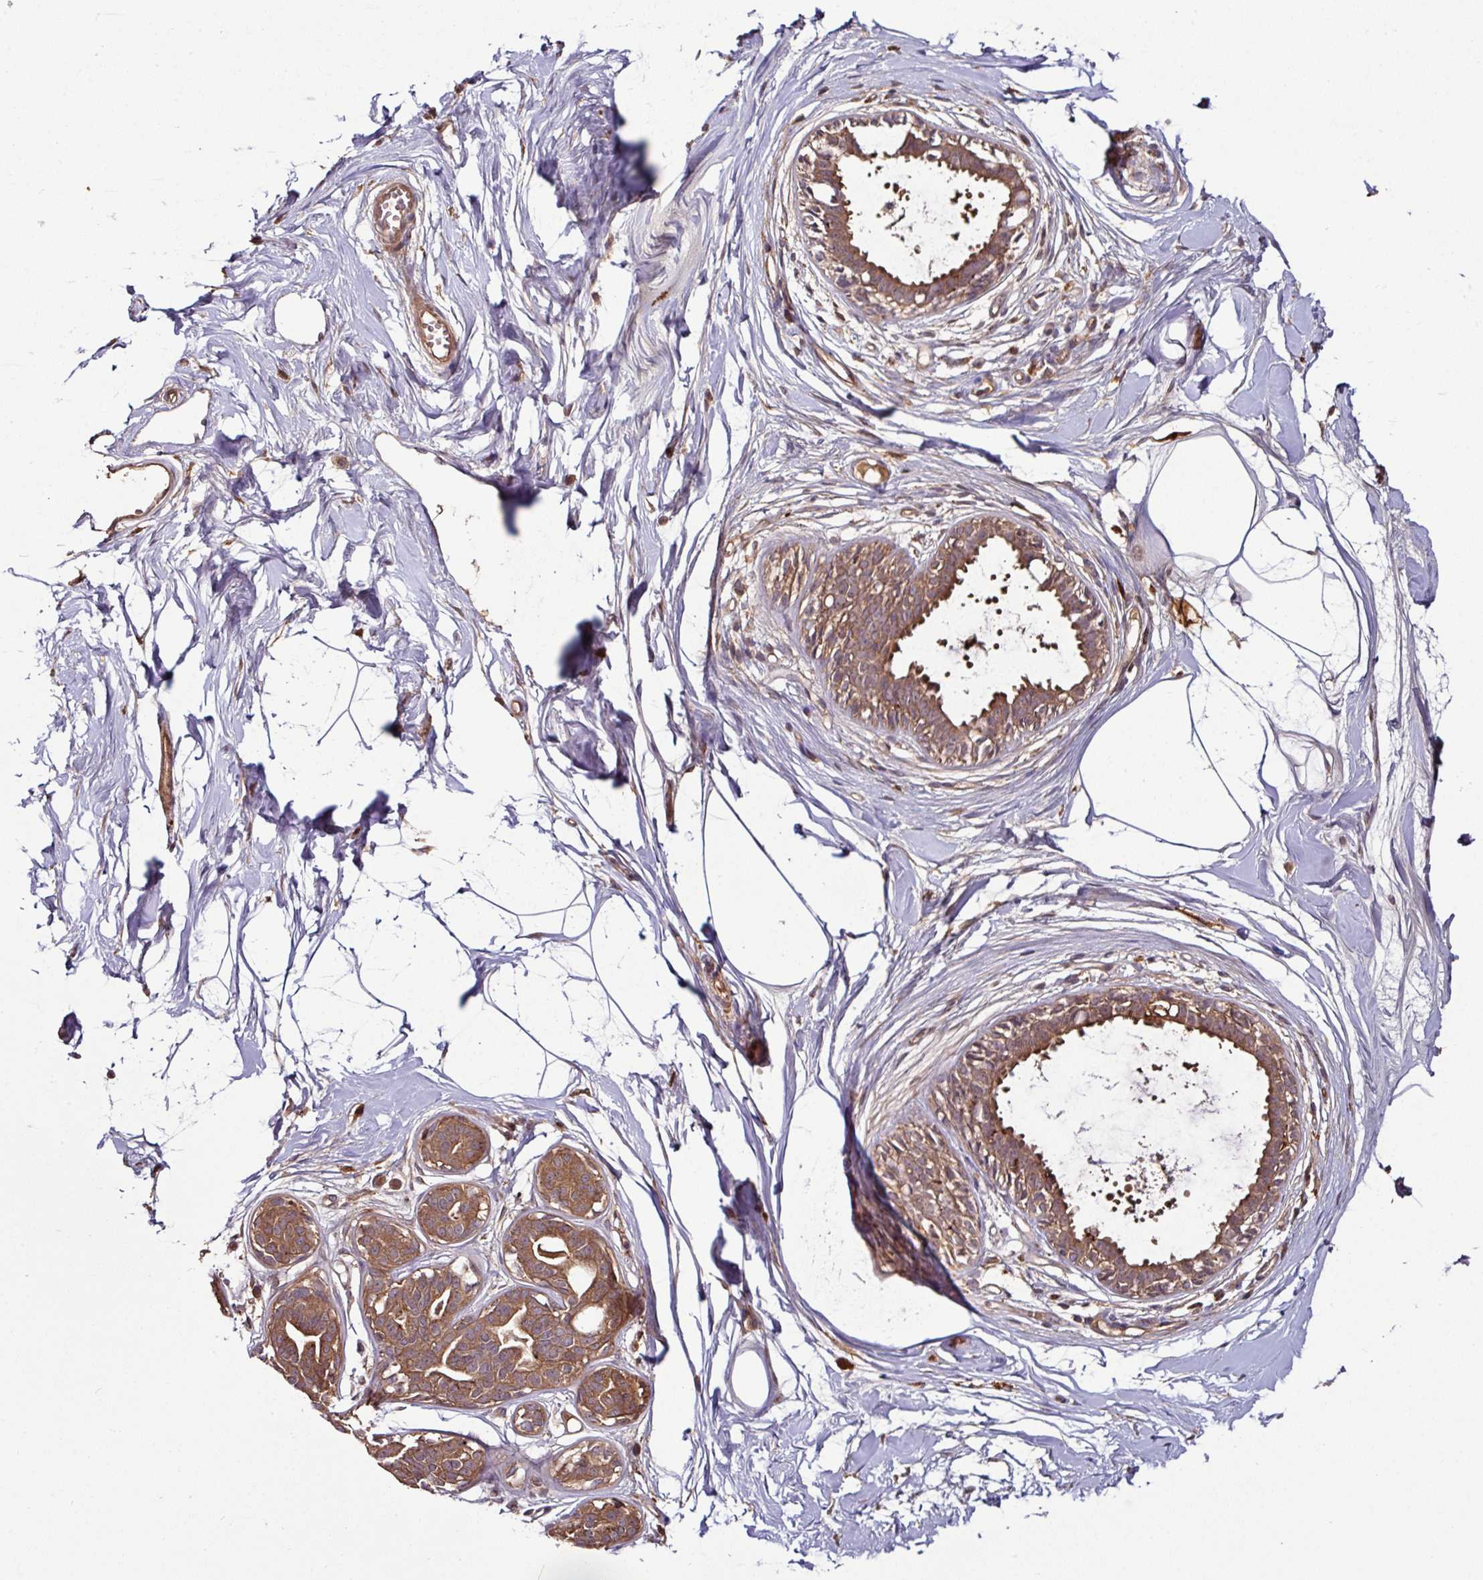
{"staining": {"intensity": "negative", "quantity": "none", "location": "none"}, "tissue": "breast", "cell_type": "Adipocytes", "image_type": "normal", "snomed": [{"axis": "morphology", "description": "Normal tissue, NOS"}, {"axis": "topography", "description": "Breast"}], "caption": "DAB (3,3'-diaminobenzidine) immunohistochemical staining of normal human breast demonstrates no significant expression in adipocytes.", "gene": "GNPDA1", "patient": {"sex": "female", "age": 45}}